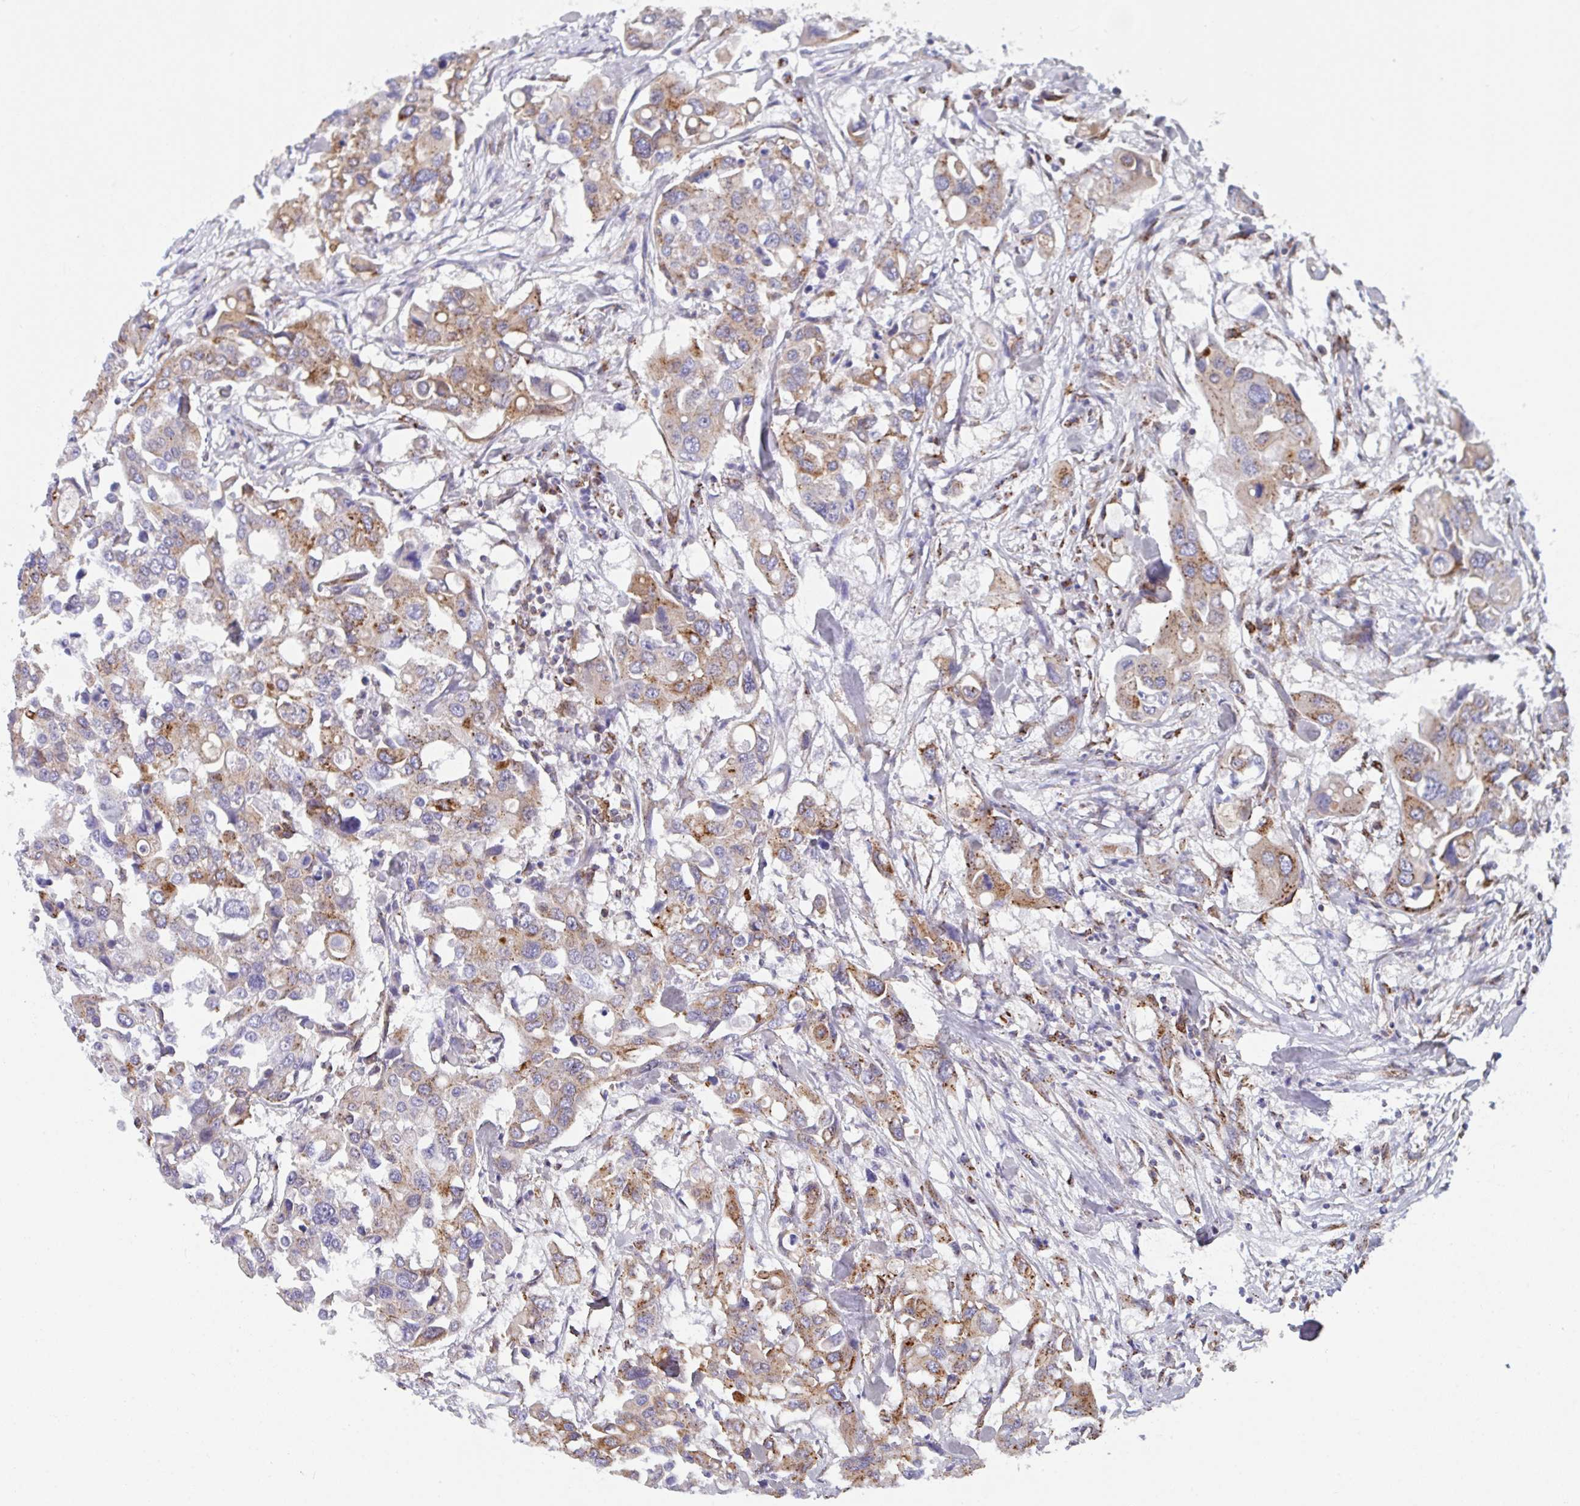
{"staining": {"intensity": "moderate", "quantity": ">75%", "location": "cytoplasmic/membranous"}, "tissue": "colorectal cancer", "cell_type": "Tumor cells", "image_type": "cancer", "snomed": [{"axis": "morphology", "description": "Adenocarcinoma, NOS"}, {"axis": "topography", "description": "Colon"}], "caption": "There is medium levels of moderate cytoplasmic/membranous staining in tumor cells of colorectal adenocarcinoma, as demonstrated by immunohistochemical staining (brown color).", "gene": "PROSER3", "patient": {"sex": "male", "age": 77}}